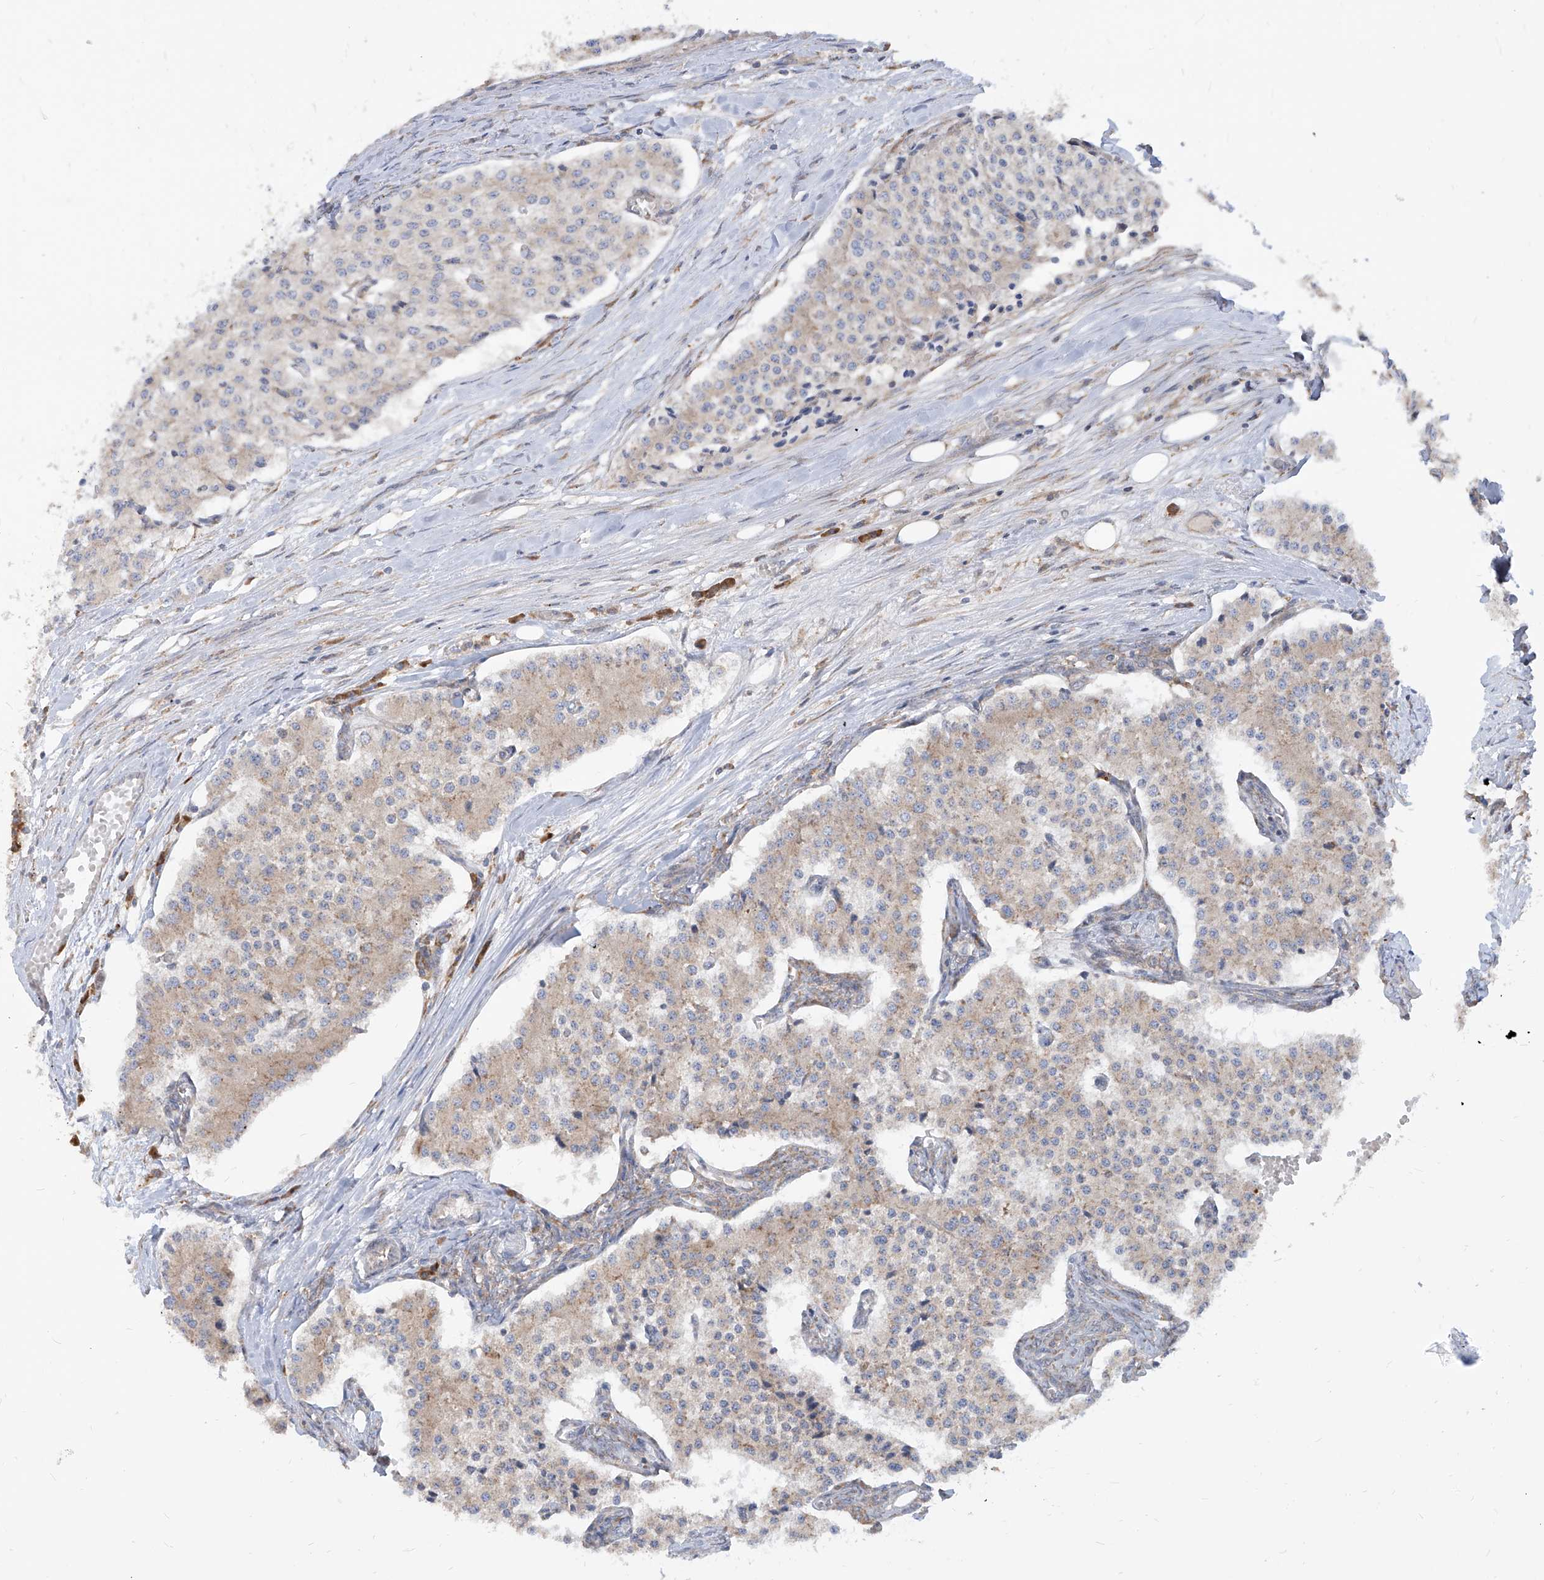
{"staining": {"intensity": "negative", "quantity": "none", "location": "none"}, "tissue": "carcinoid", "cell_type": "Tumor cells", "image_type": "cancer", "snomed": [{"axis": "morphology", "description": "Carcinoid, malignant, NOS"}, {"axis": "topography", "description": "Colon"}], "caption": "Immunohistochemical staining of carcinoid (malignant) exhibits no significant positivity in tumor cells.", "gene": "FAM83B", "patient": {"sex": "female", "age": 52}}